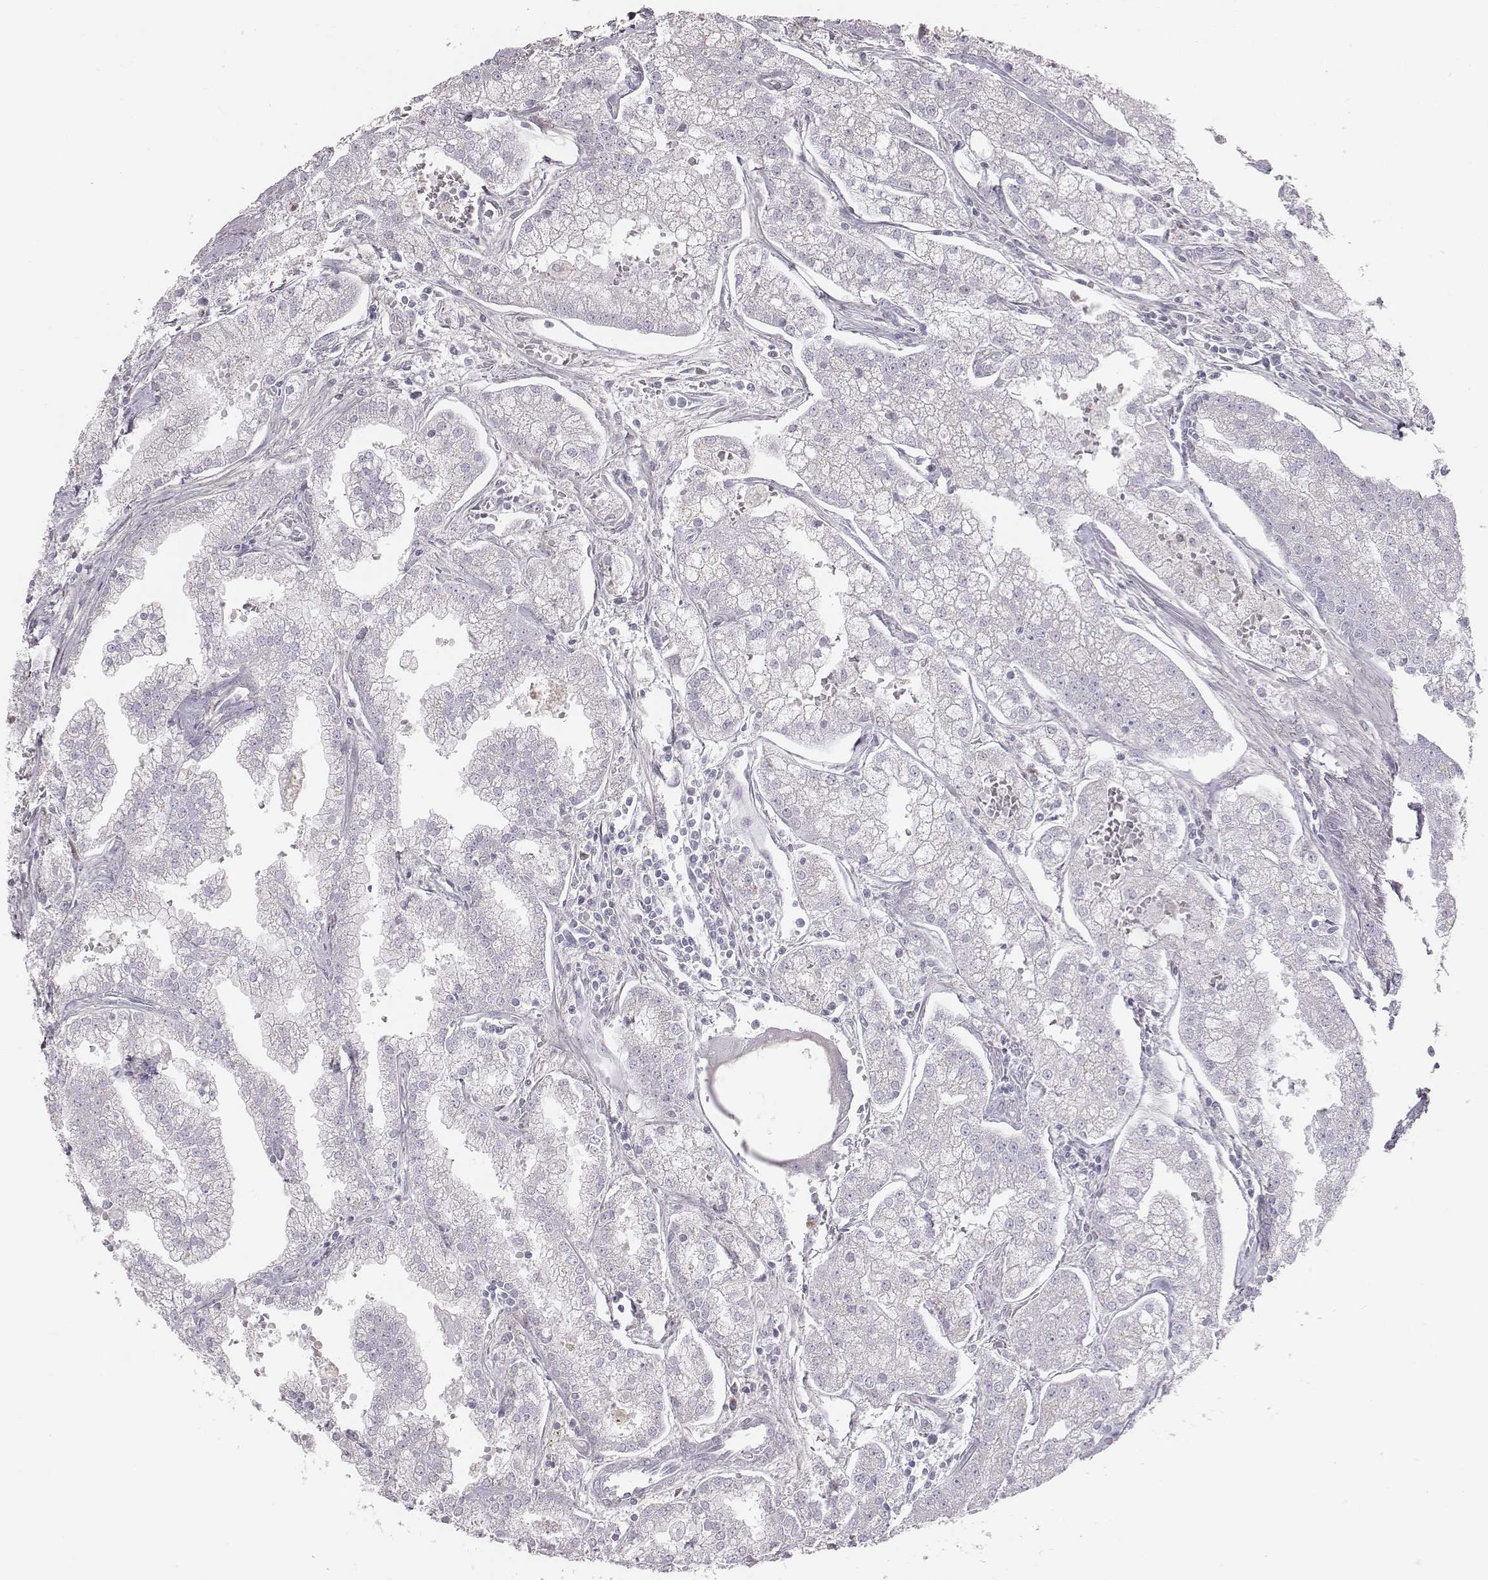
{"staining": {"intensity": "negative", "quantity": "none", "location": "none"}, "tissue": "prostate cancer", "cell_type": "Tumor cells", "image_type": "cancer", "snomed": [{"axis": "morphology", "description": "Adenocarcinoma, NOS"}, {"axis": "topography", "description": "Prostate"}], "caption": "Micrograph shows no protein positivity in tumor cells of prostate cancer tissue.", "gene": "C6orf58", "patient": {"sex": "male", "age": 70}}